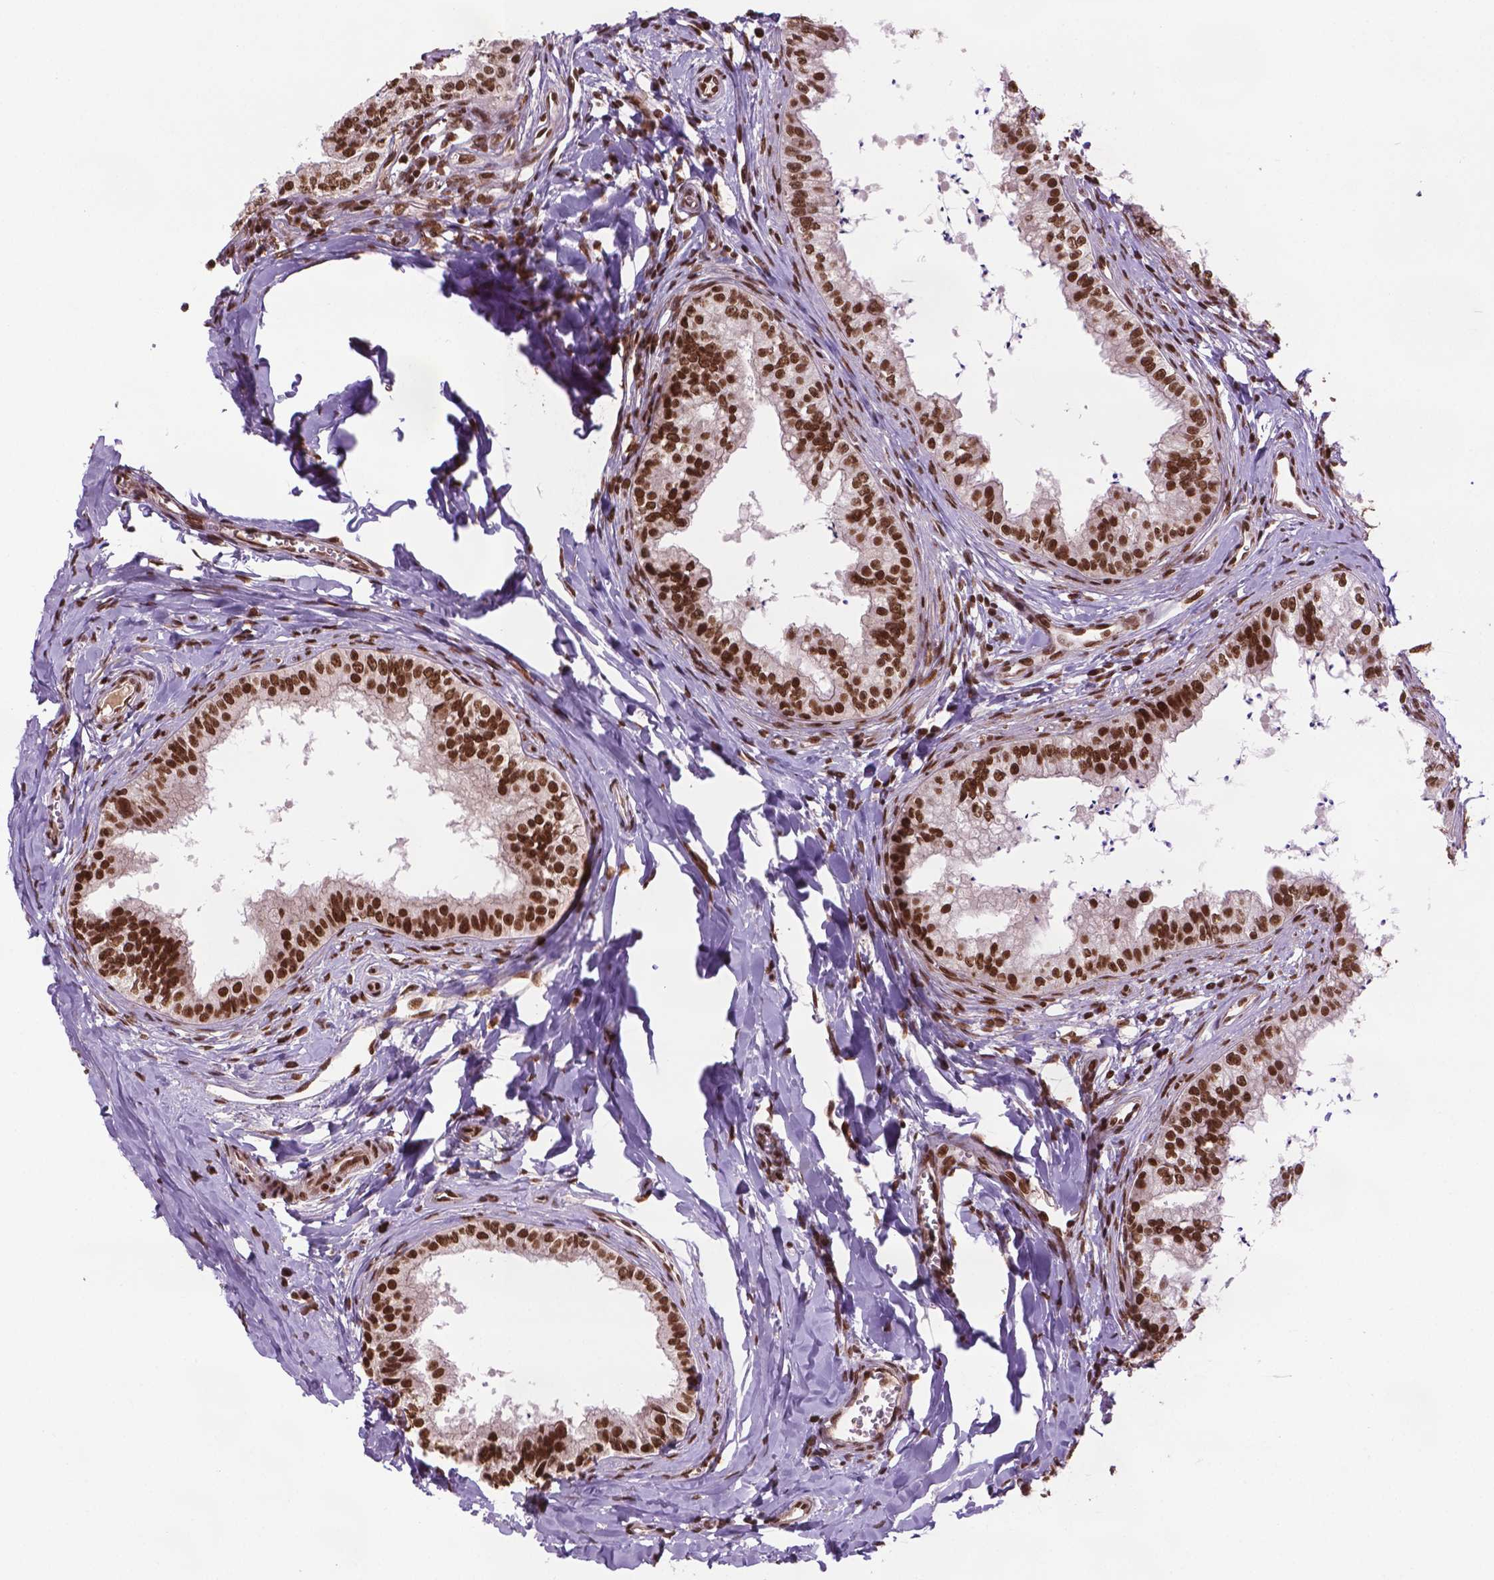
{"staining": {"intensity": "strong", "quantity": ">75%", "location": "nuclear"}, "tissue": "epididymis", "cell_type": "Glandular cells", "image_type": "normal", "snomed": [{"axis": "morphology", "description": "Normal tissue, NOS"}, {"axis": "topography", "description": "Epididymis"}], "caption": "Normal epididymis demonstrates strong nuclear staining in approximately >75% of glandular cells.", "gene": "SIRT6", "patient": {"sex": "male", "age": 24}}